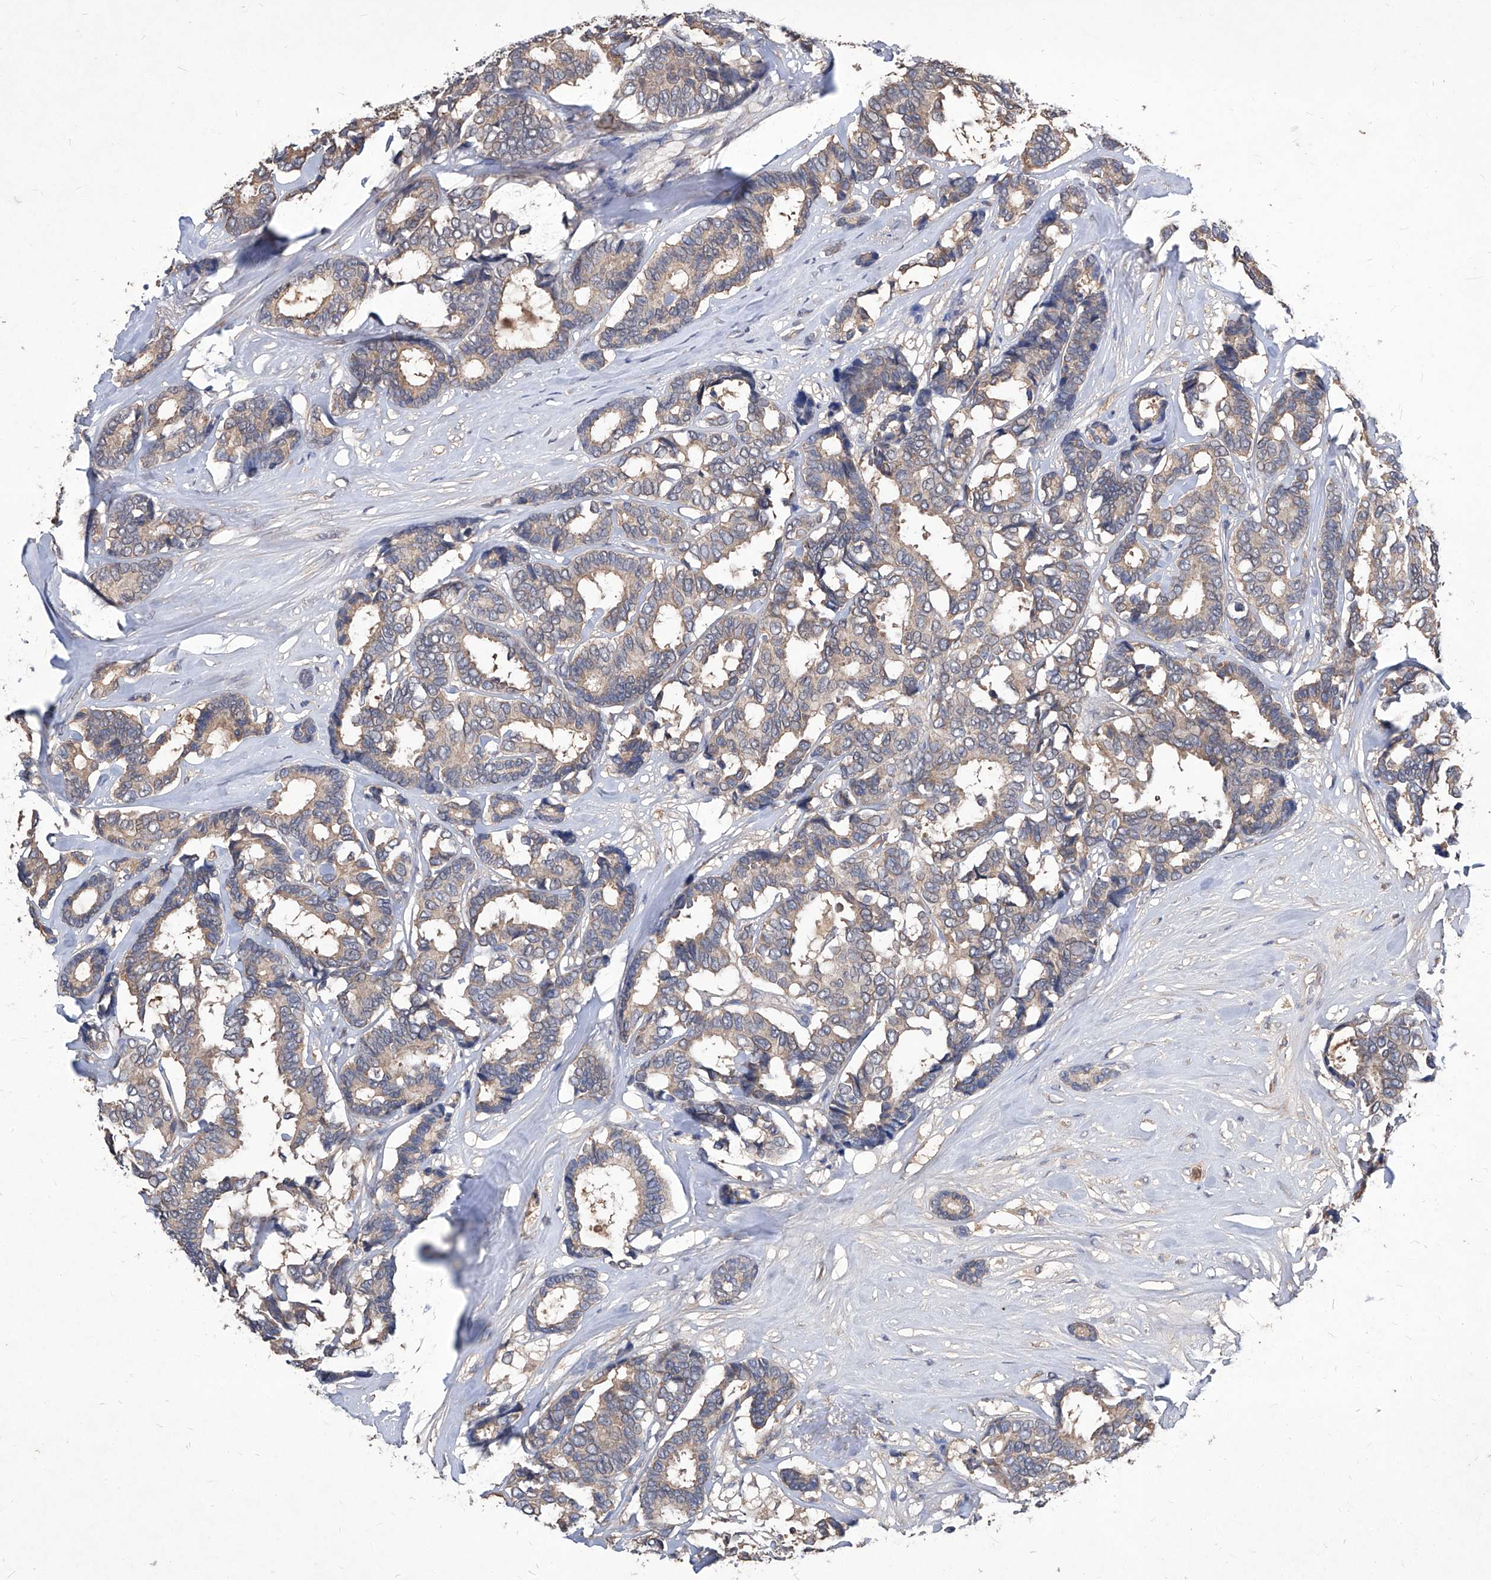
{"staining": {"intensity": "weak", "quantity": ">75%", "location": "cytoplasmic/membranous"}, "tissue": "breast cancer", "cell_type": "Tumor cells", "image_type": "cancer", "snomed": [{"axis": "morphology", "description": "Duct carcinoma"}, {"axis": "topography", "description": "Breast"}], "caption": "Breast cancer (invasive ductal carcinoma) stained with a protein marker demonstrates weak staining in tumor cells.", "gene": "SYNGR1", "patient": {"sex": "female", "age": 87}}